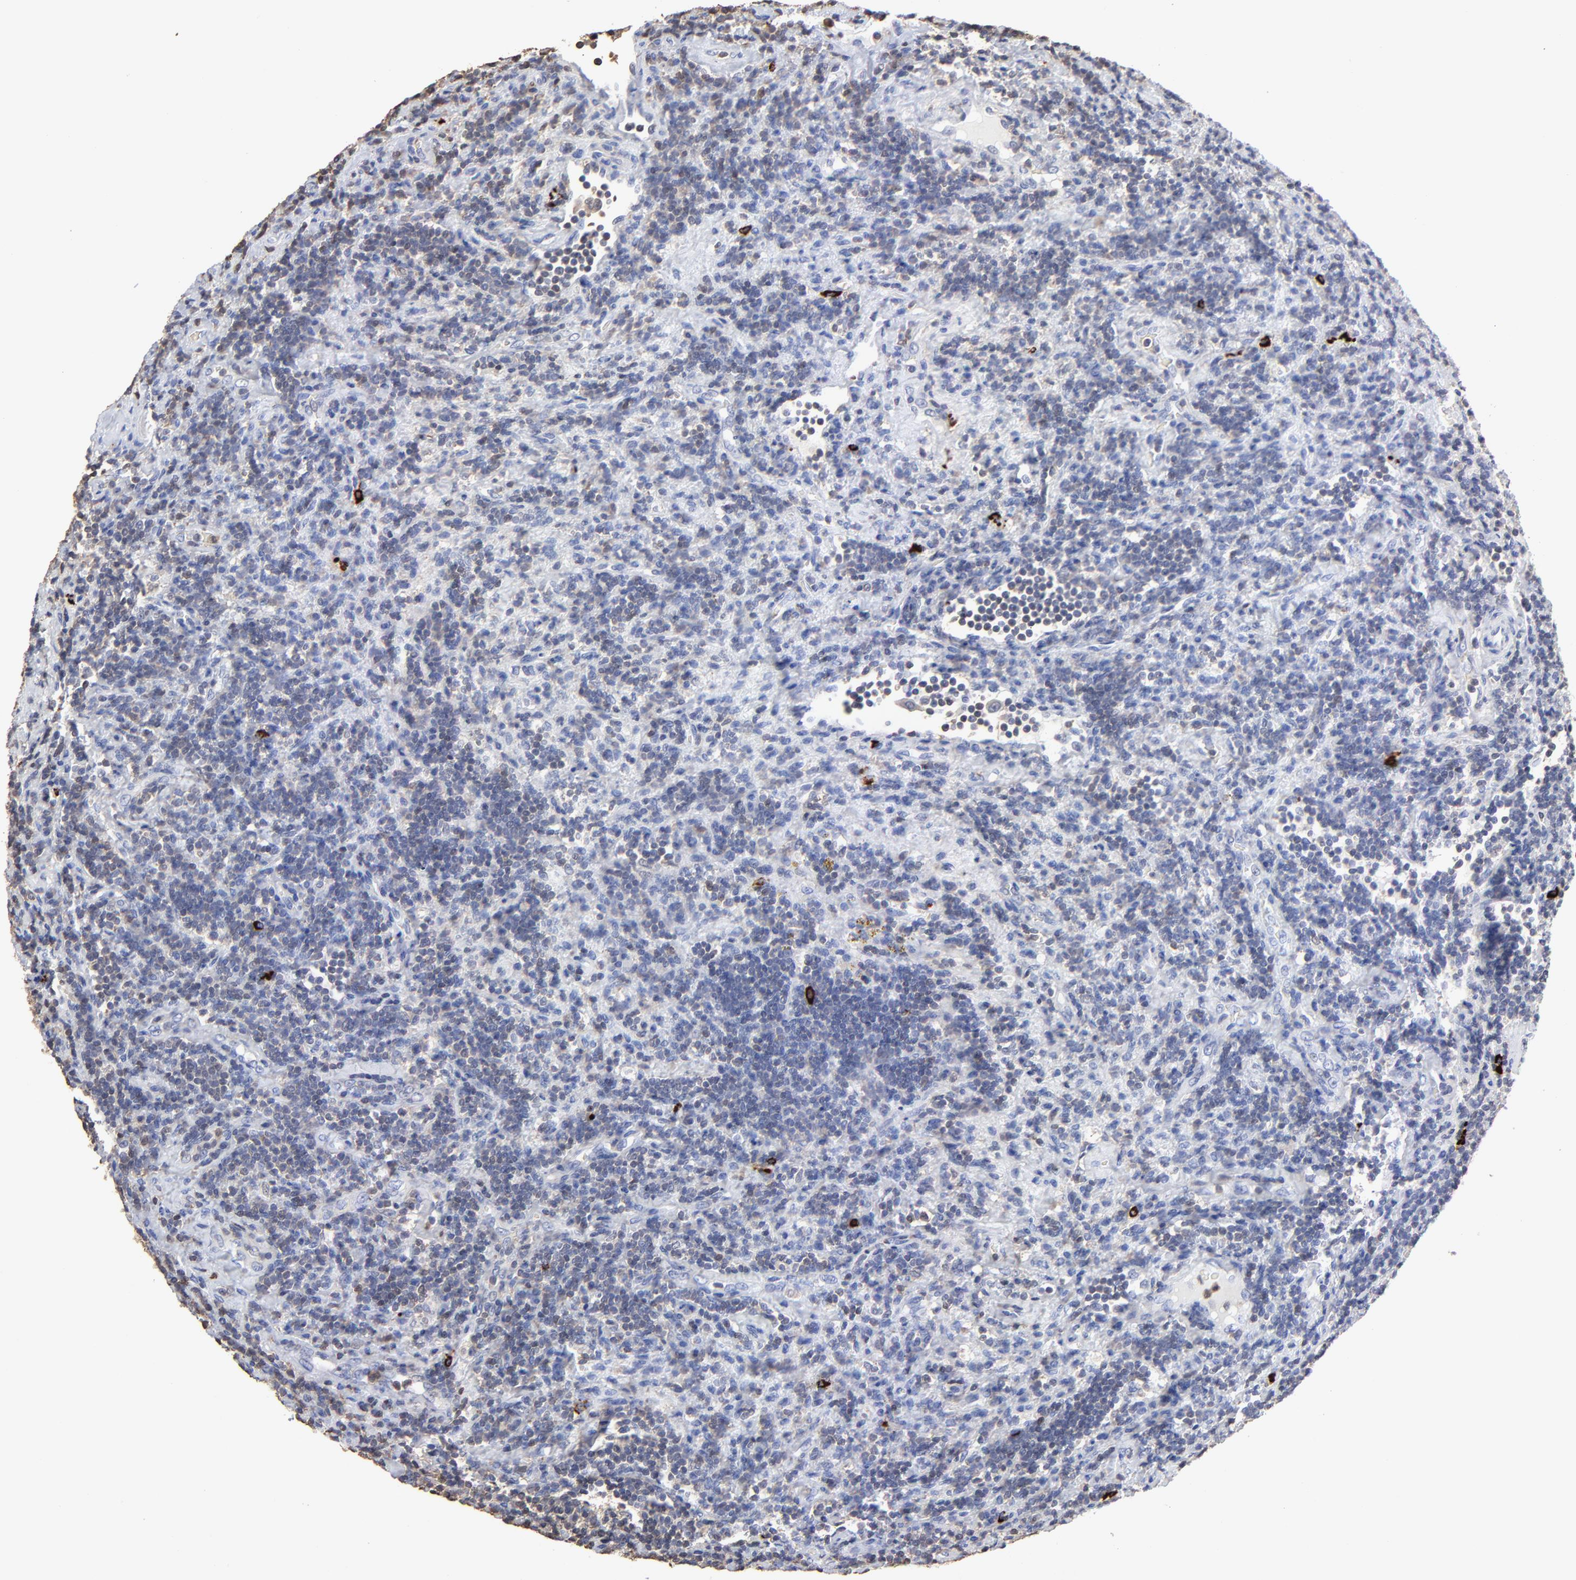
{"staining": {"intensity": "negative", "quantity": "none", "location": "none"}, "tissue": "lymphoma", "cell_type": "Tumor cells", "image_type": "cancer", "snomed": [{"axis": "morphology", "description": "Malignant lymphoma, non-Hodgkin's type, Low grade"}, {"axis": "topography", "description": "Lymph node"}], "caption": "Lymphoma was stained to show a protein in brown. There is no significant positivity in tumor cells. Nuclei are stained in blue.", "gene": "TBXT", "patient": {"sex": "male", "age": 70}}